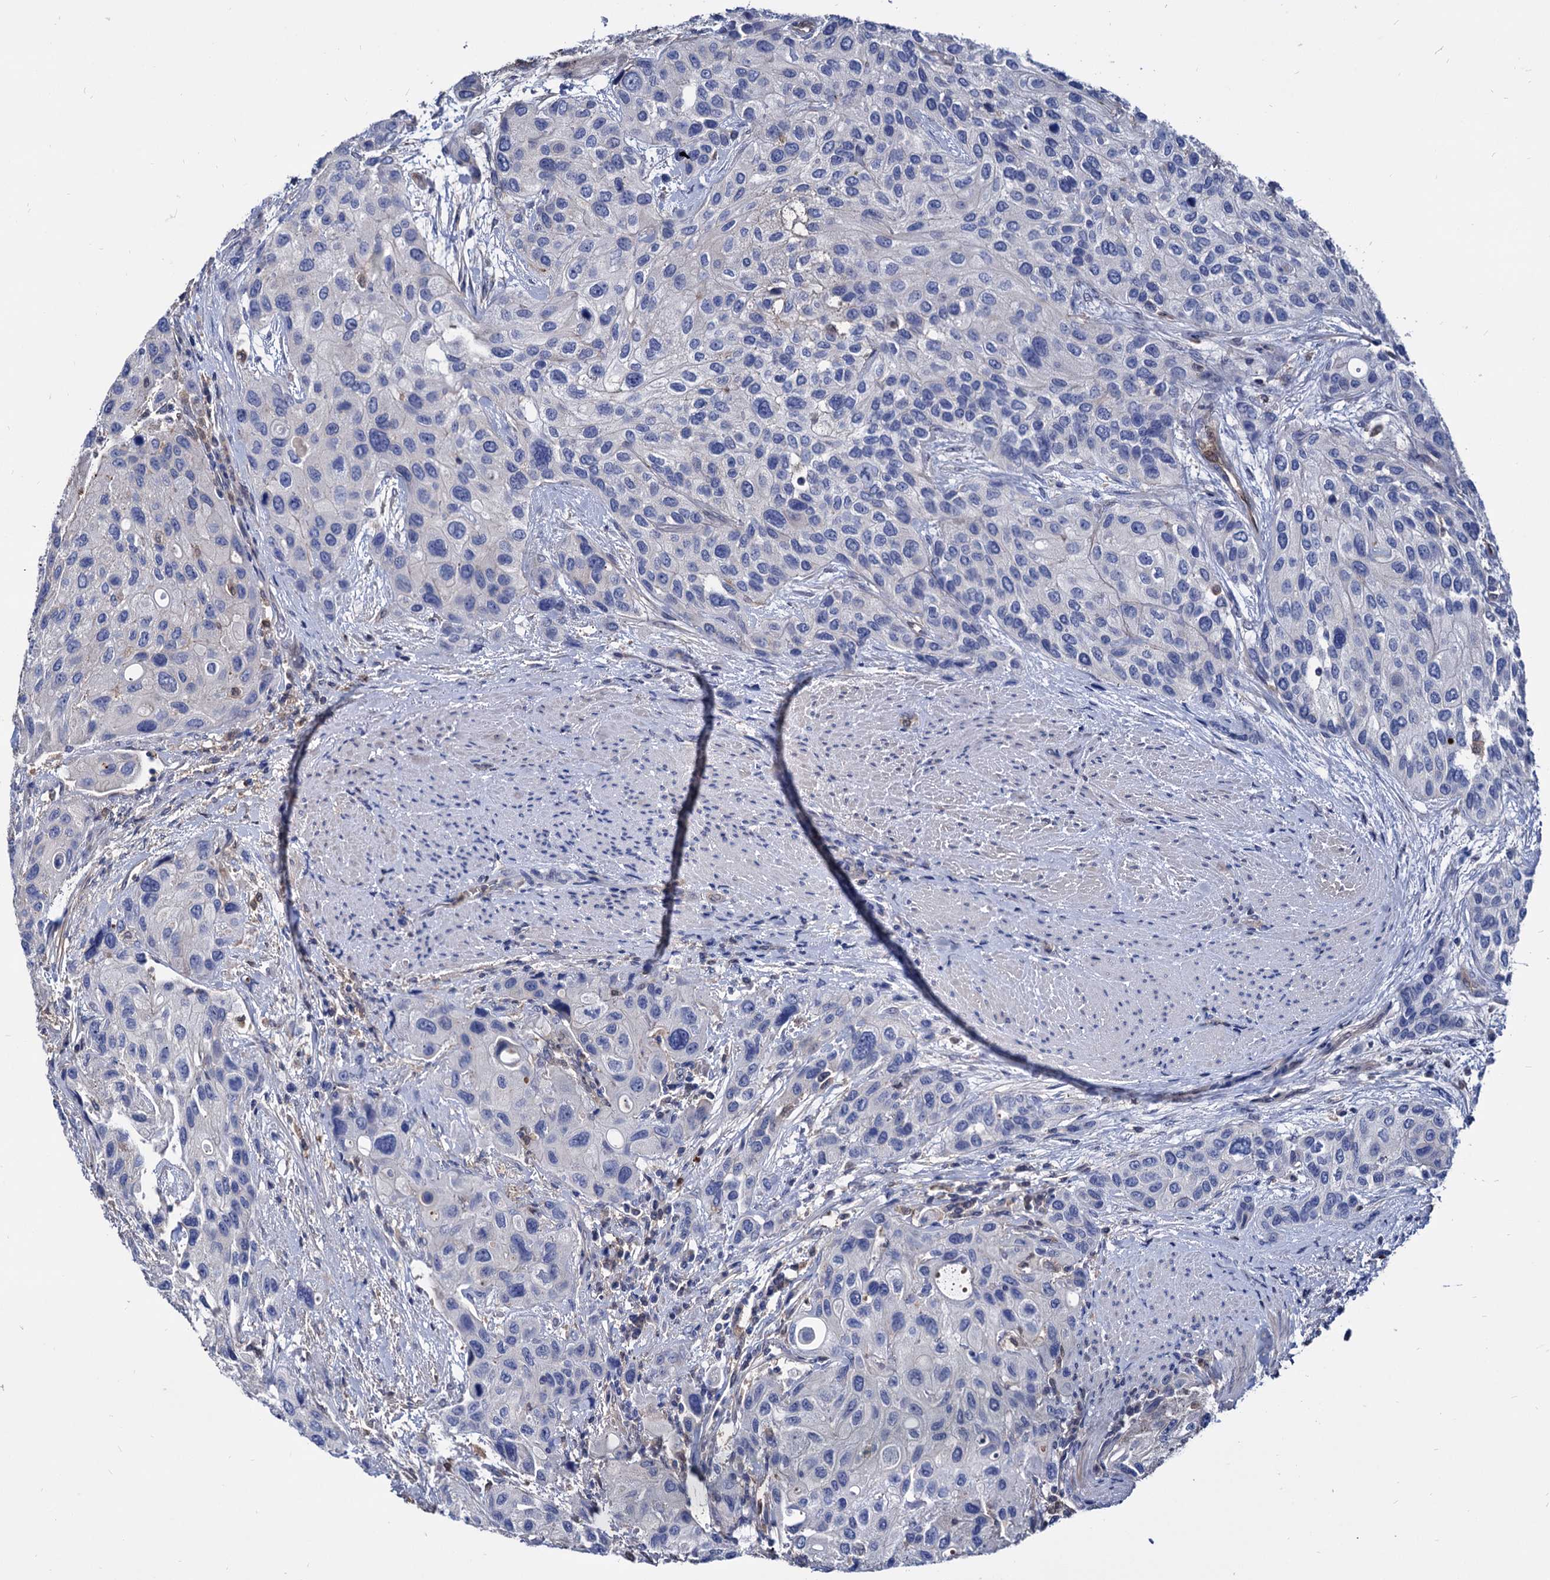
{"staining": {"intensity": "negative", "quantity": "none", "location": "none"}, "tissue": "urothelial cancer", "cell_type": "Tumor cells", "image_type": "cancer", "snomed": [{"axis": "morphology", "description": "Normal tissue, NOS"}, {"axis": "morphology", "description": "Urothelial carcinoma, High grade"}, {"axis": "topography", "description": "Vascular tissue"}, {"axis": "topography", "description": "Urinary bladder"}], "caption": "High-grade urothelial carcinoma was stained to show a protein in brown. There is no significant staining in tumor cells.", "gene": "CPPED1", "patient": {"sex": "female", "age": 56}}